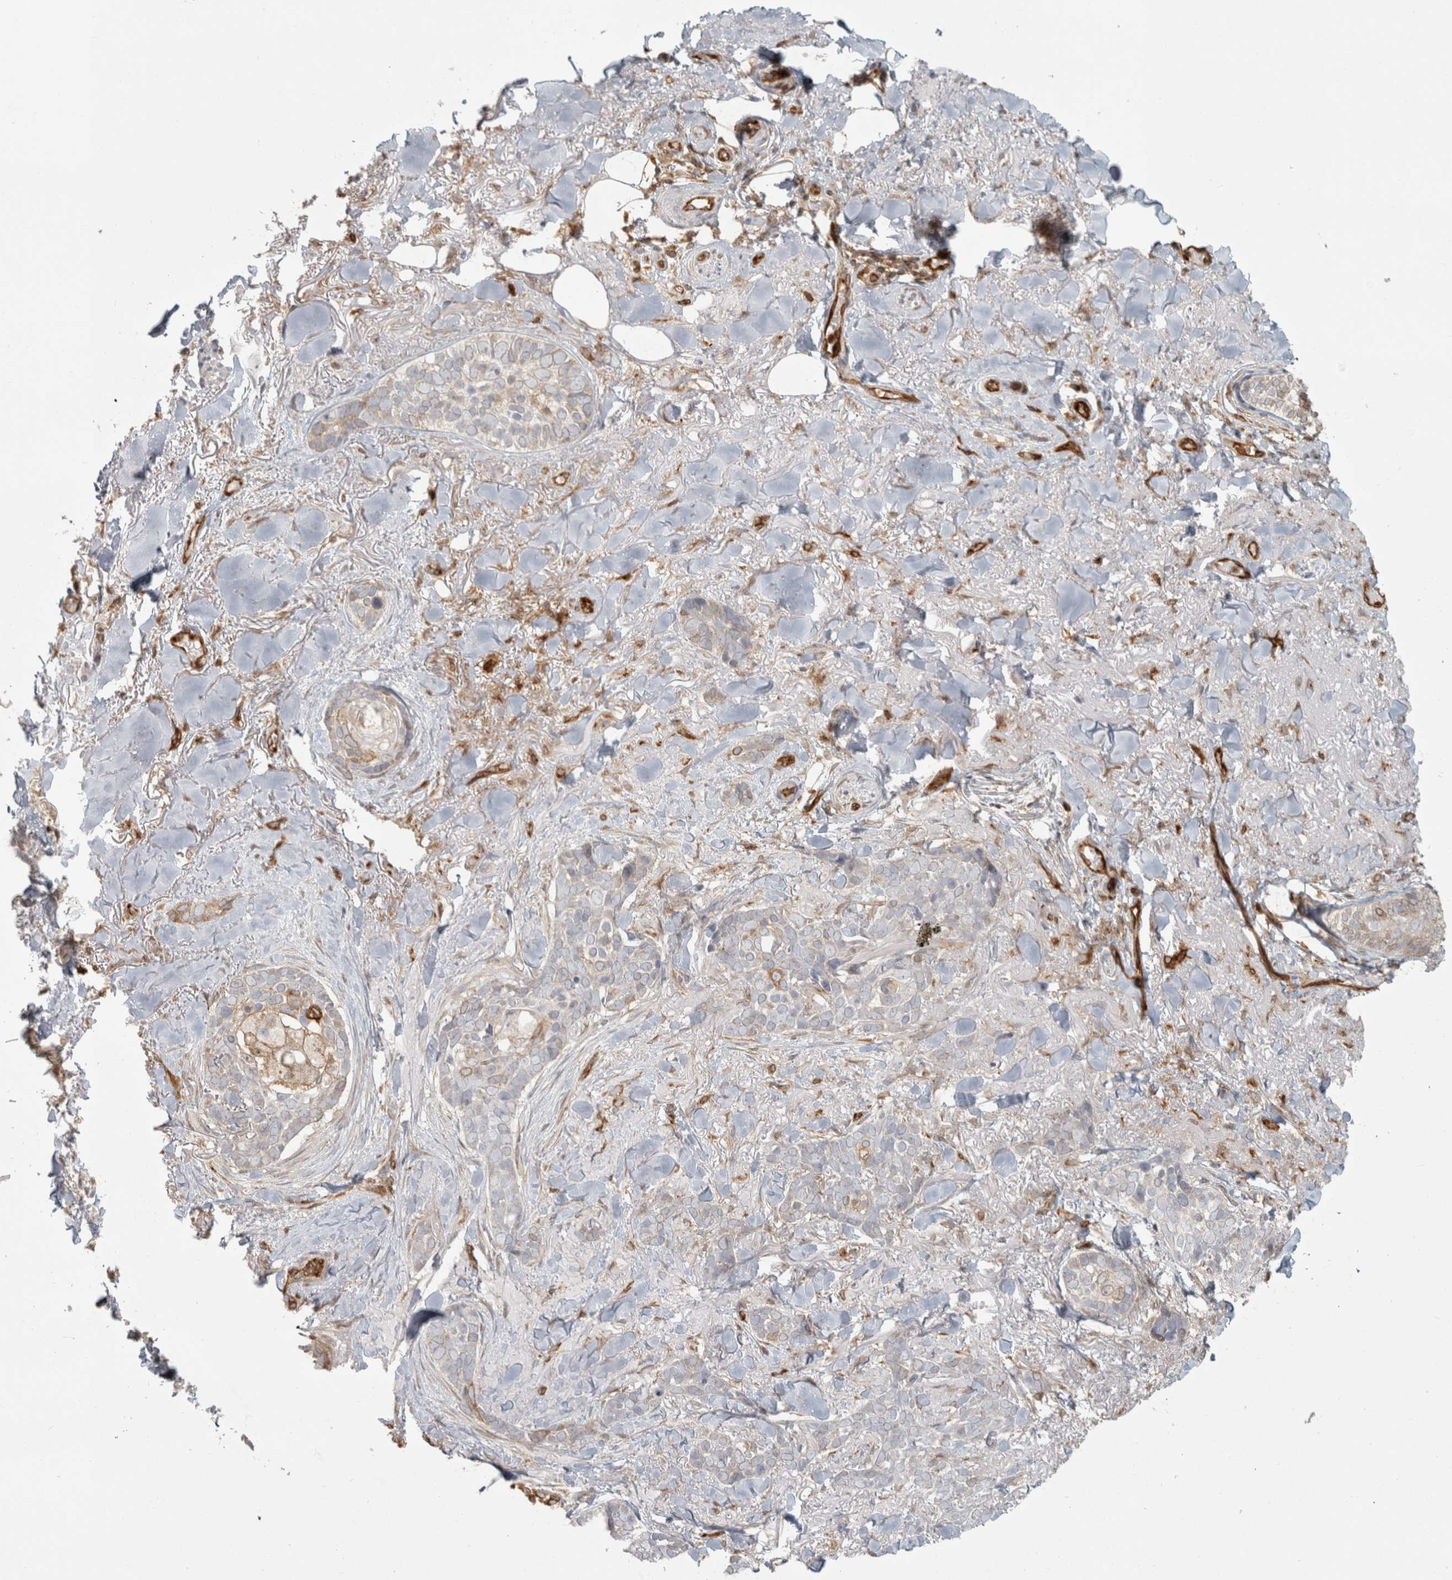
{"staining": {"intensity": "weak", "quantity": "<25%", "location": "cytoplasmic/membranous"}, "tissue": "skin cancer", "cell_type": "Tumor cells", "image_type": "cancer", "snomed": [{"axis": "morphology", "description": "Basal cell carcinoma"}, {"axis": "topography", "description": "Skin"}], "caption": "Skin cancer was stained to show a protein in brown. There is no significant expression in tumor cells.", "gene": "HLA-E", "patient": {"sex": "female", "age": 82}}